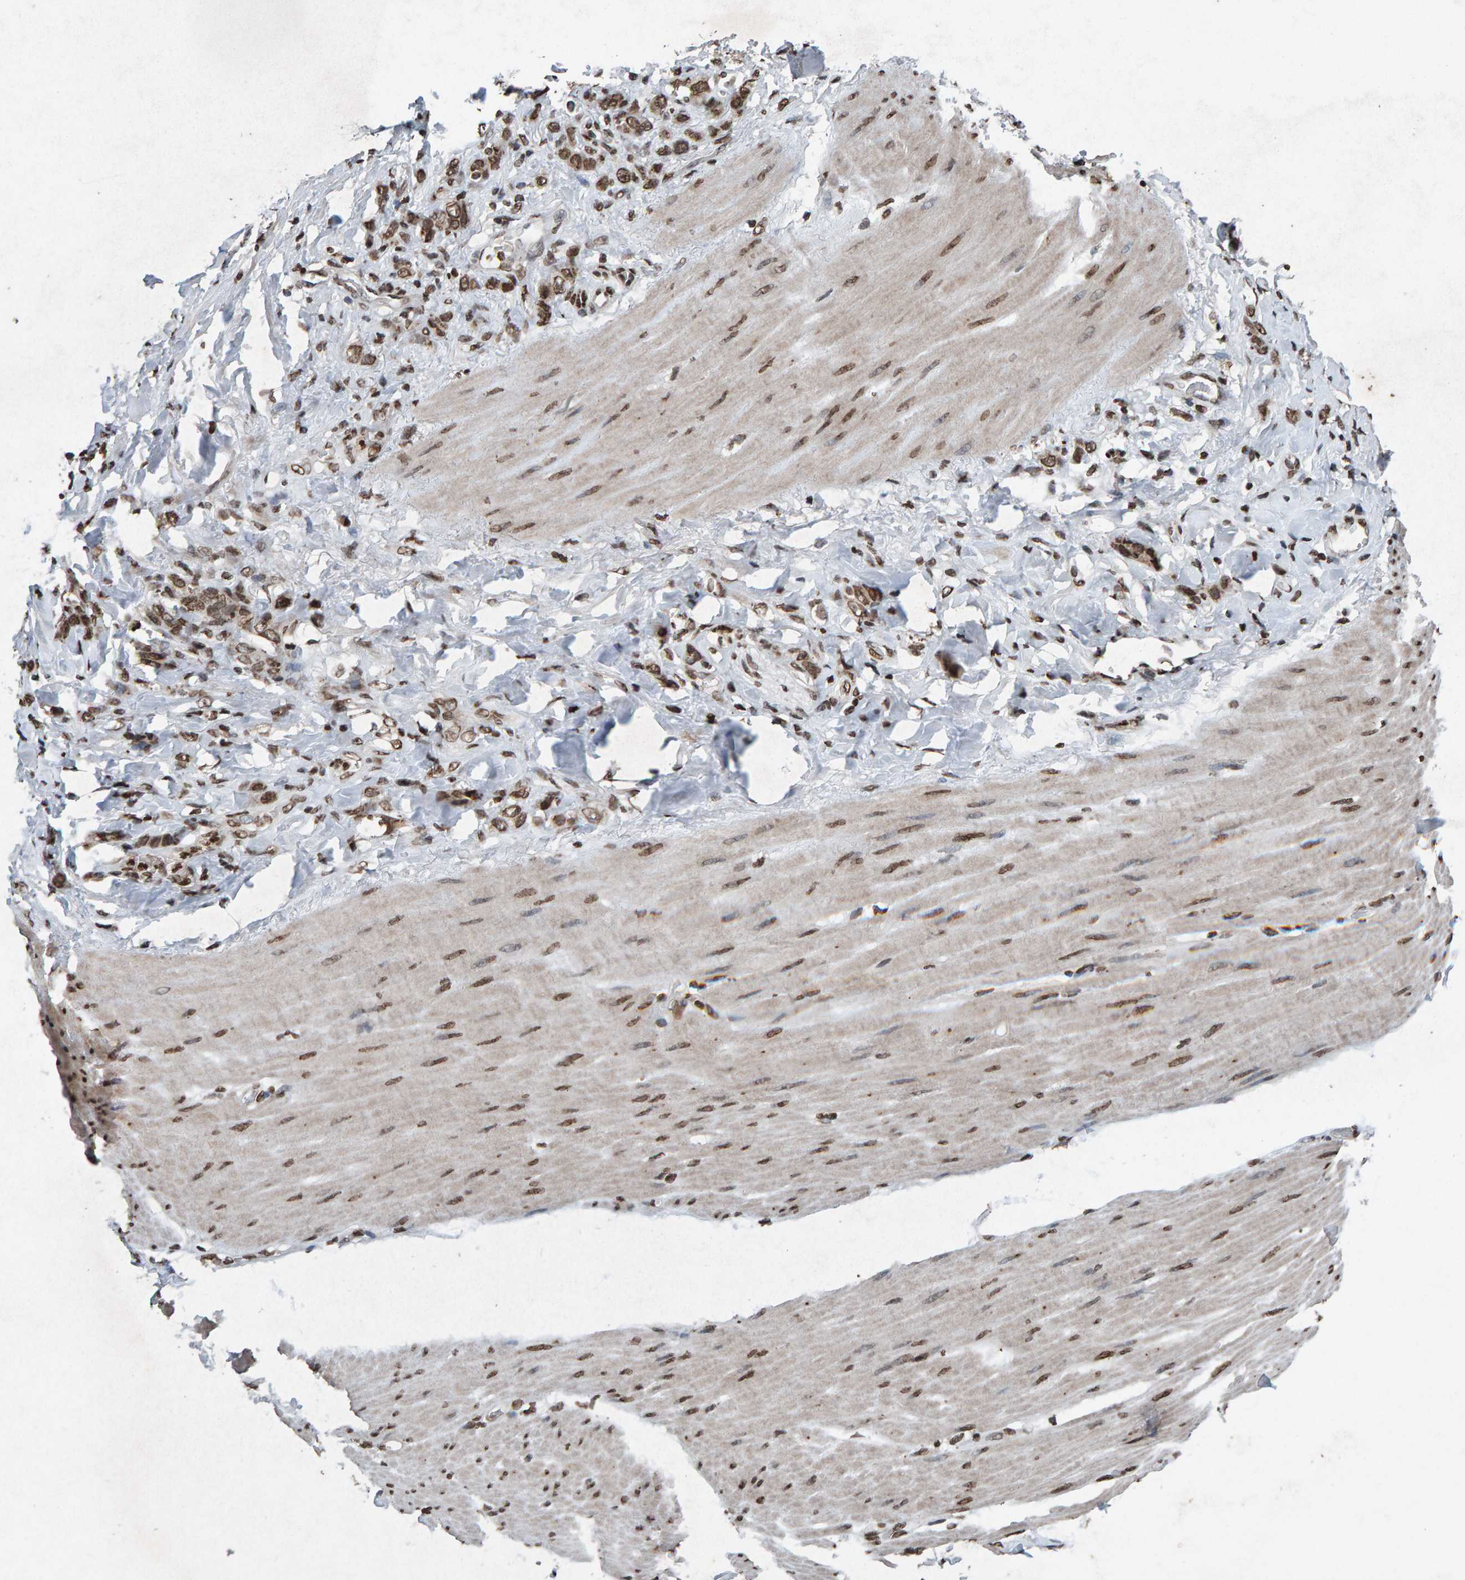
{"staining": {"intensity": "moderate", "quantity": ">75%", "location": "nuclear"}, "tissue": "stomach cancer", "cell_type": "Tumor cells", "image_type": "cancer", "snomed": [{"axis": "morphology", "description": "Normal tissue, NOS"}, {"axis": "morphology", "description": "Adenocarcinoma, NOS"}, {"axis": "topography", "description": "Stomach"}], "caption": "About >75% of tumor cells in human stomach cancer reveal moderate nuclear protein expression as visualized by brown immunohistochemical staining.", "gene": "H2AZ1", "patient": {"sex": "male", "age": 82}}